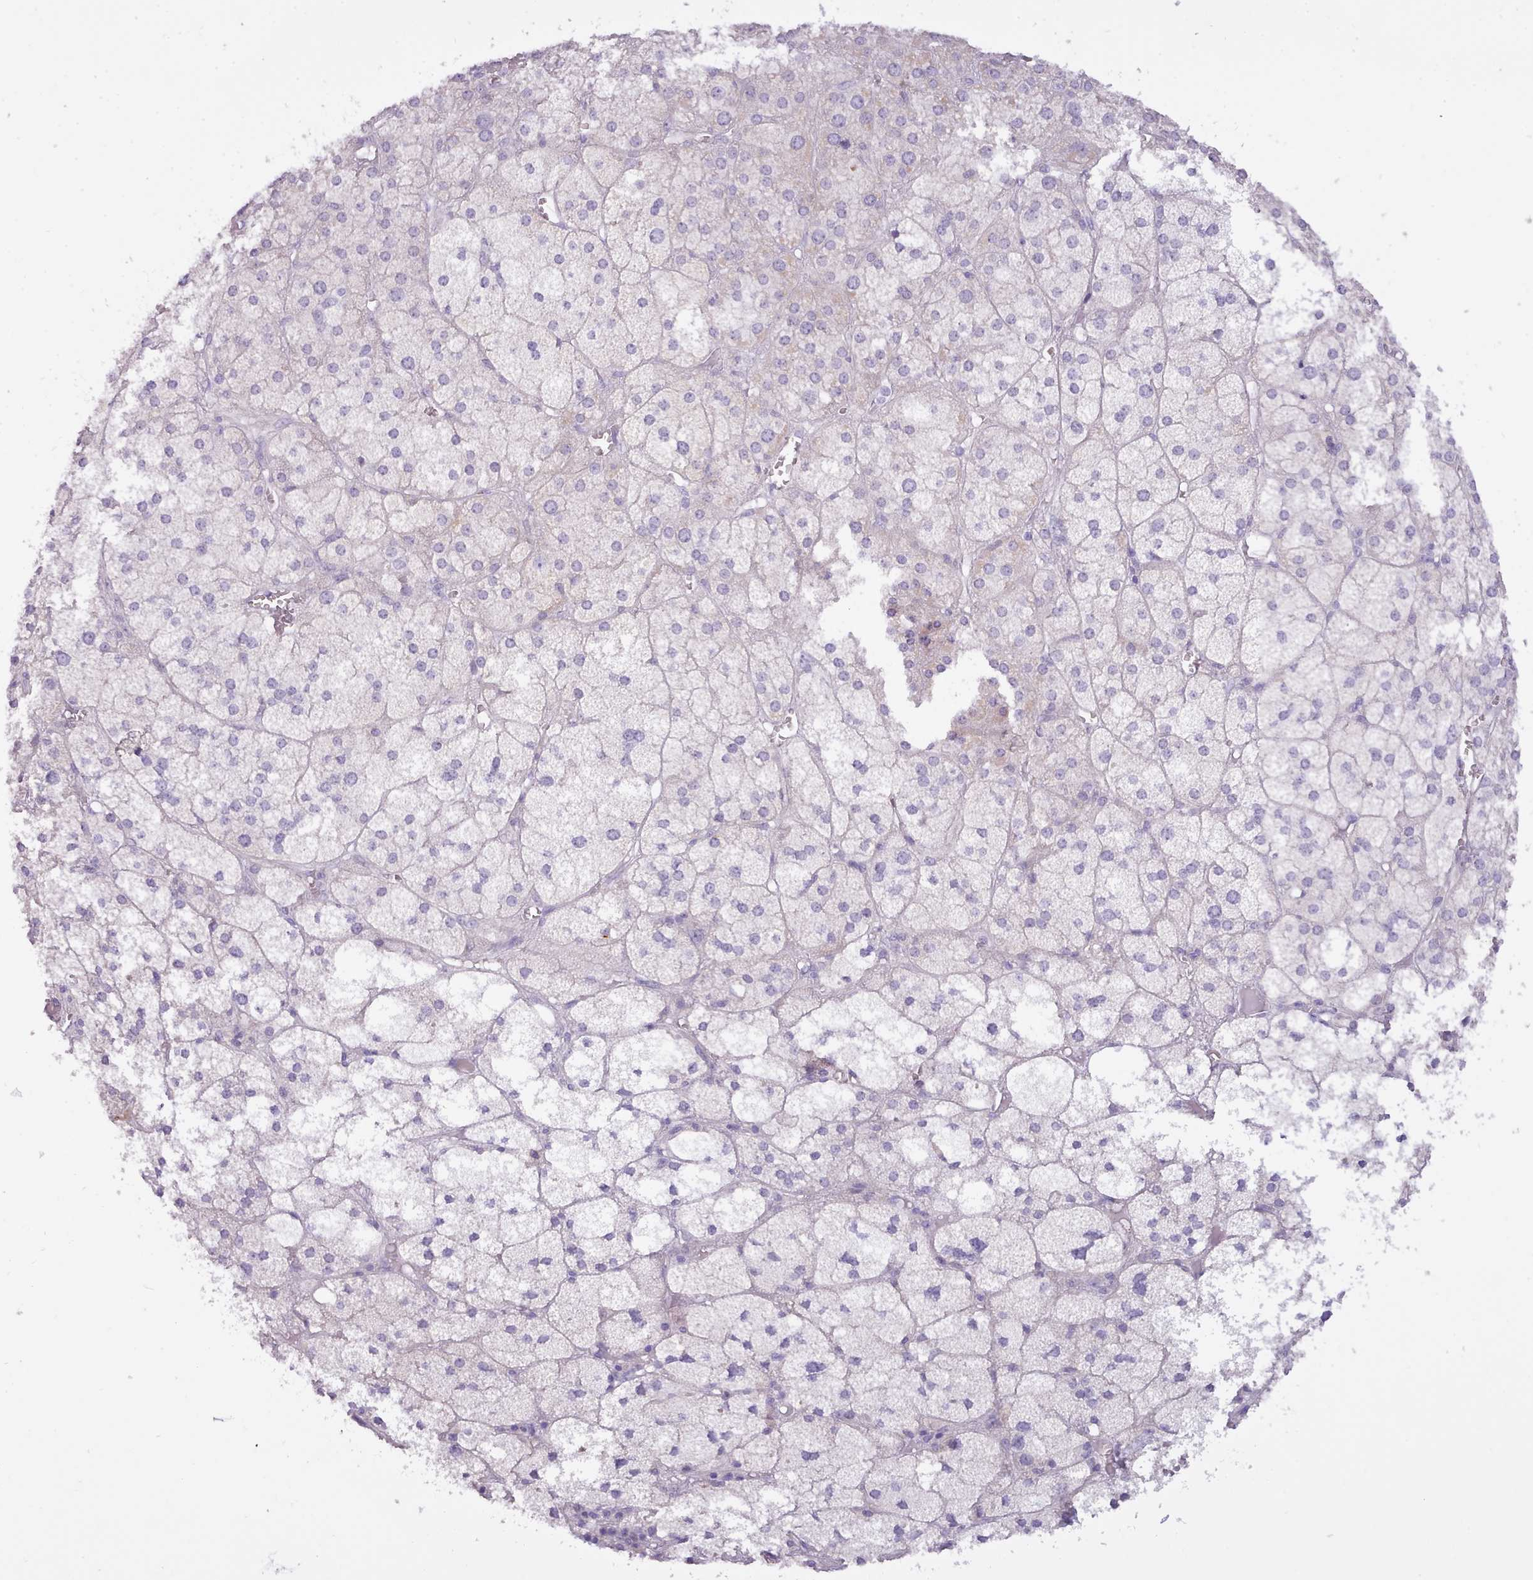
{"staining": {"intensity": "negative", "quantity": "none", "location": "none"}, "tissue": "adrenal gland", "cell_type": "Glandular cells", "image_type": "normal", "snomed": [{"axis": "morphology", "description": "Normal tissue, NOS"}, {"axis": "topography", "description": "Adrenal gland"}], "caption": "High power microscopy histopathology image of an IHC histopathology image of normal adrenal gland, revealing no significant expression in glandular cells.", "gene": "CYP2A13", "patient": {"sex": "female", "age": 61}}